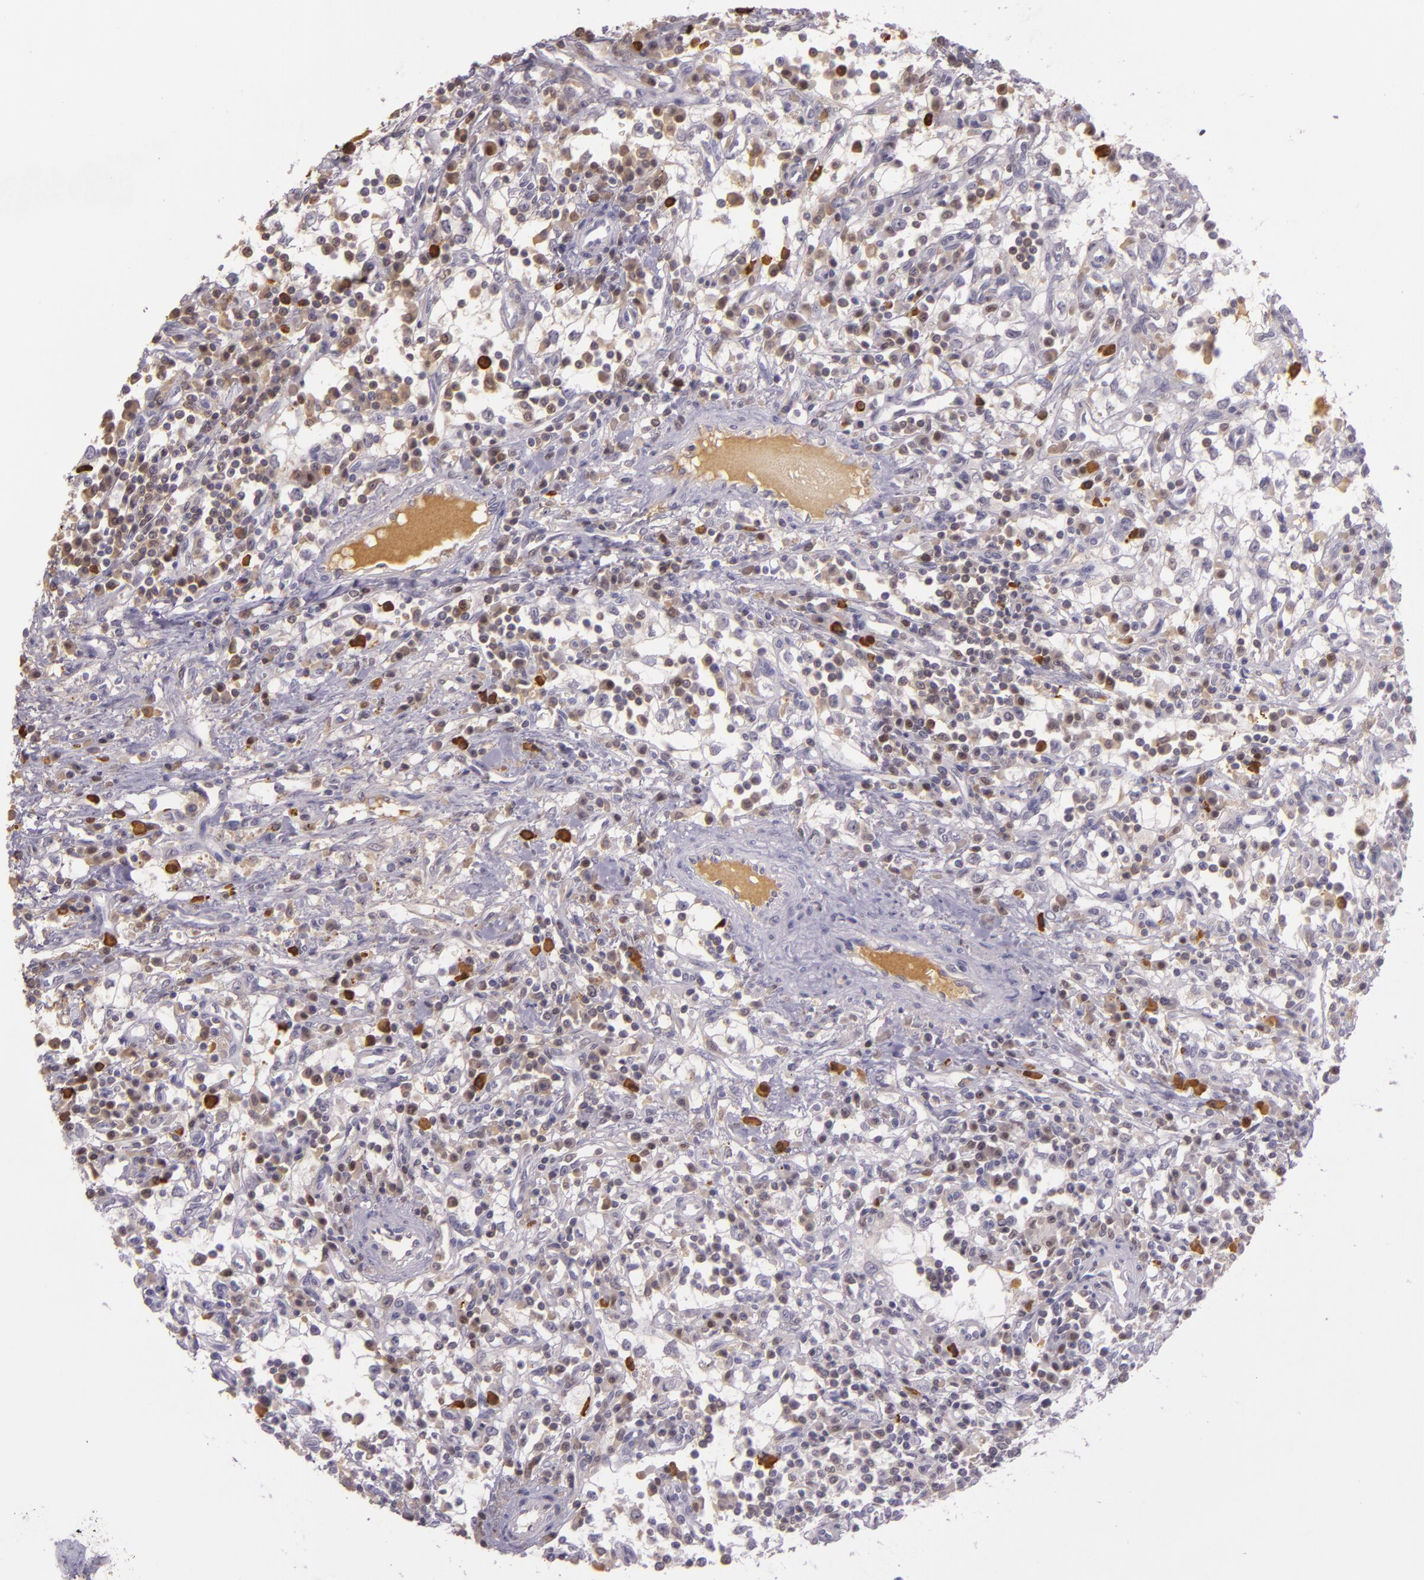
{"staining": {"intensity": "weak", "quantity": "<25%", "location": "nuclear"}, "tissue": "renal cancer", "cell_type": "Tumor cells", "image_type": "cancer", "snomed": [{"axis": "morphology", "description": "Adenocarcinoma, NOS"}, {"axis": "topography", "description": "Kidney"}], "caption": "There is no significant positivity in tumor cells of renal adenocarcinoma. (DAB immunohistochemistry visualized using brightfield microscopy, high magnification).", "gene": "CHEK2", "patient": {"sex": "male", "age": 82}}